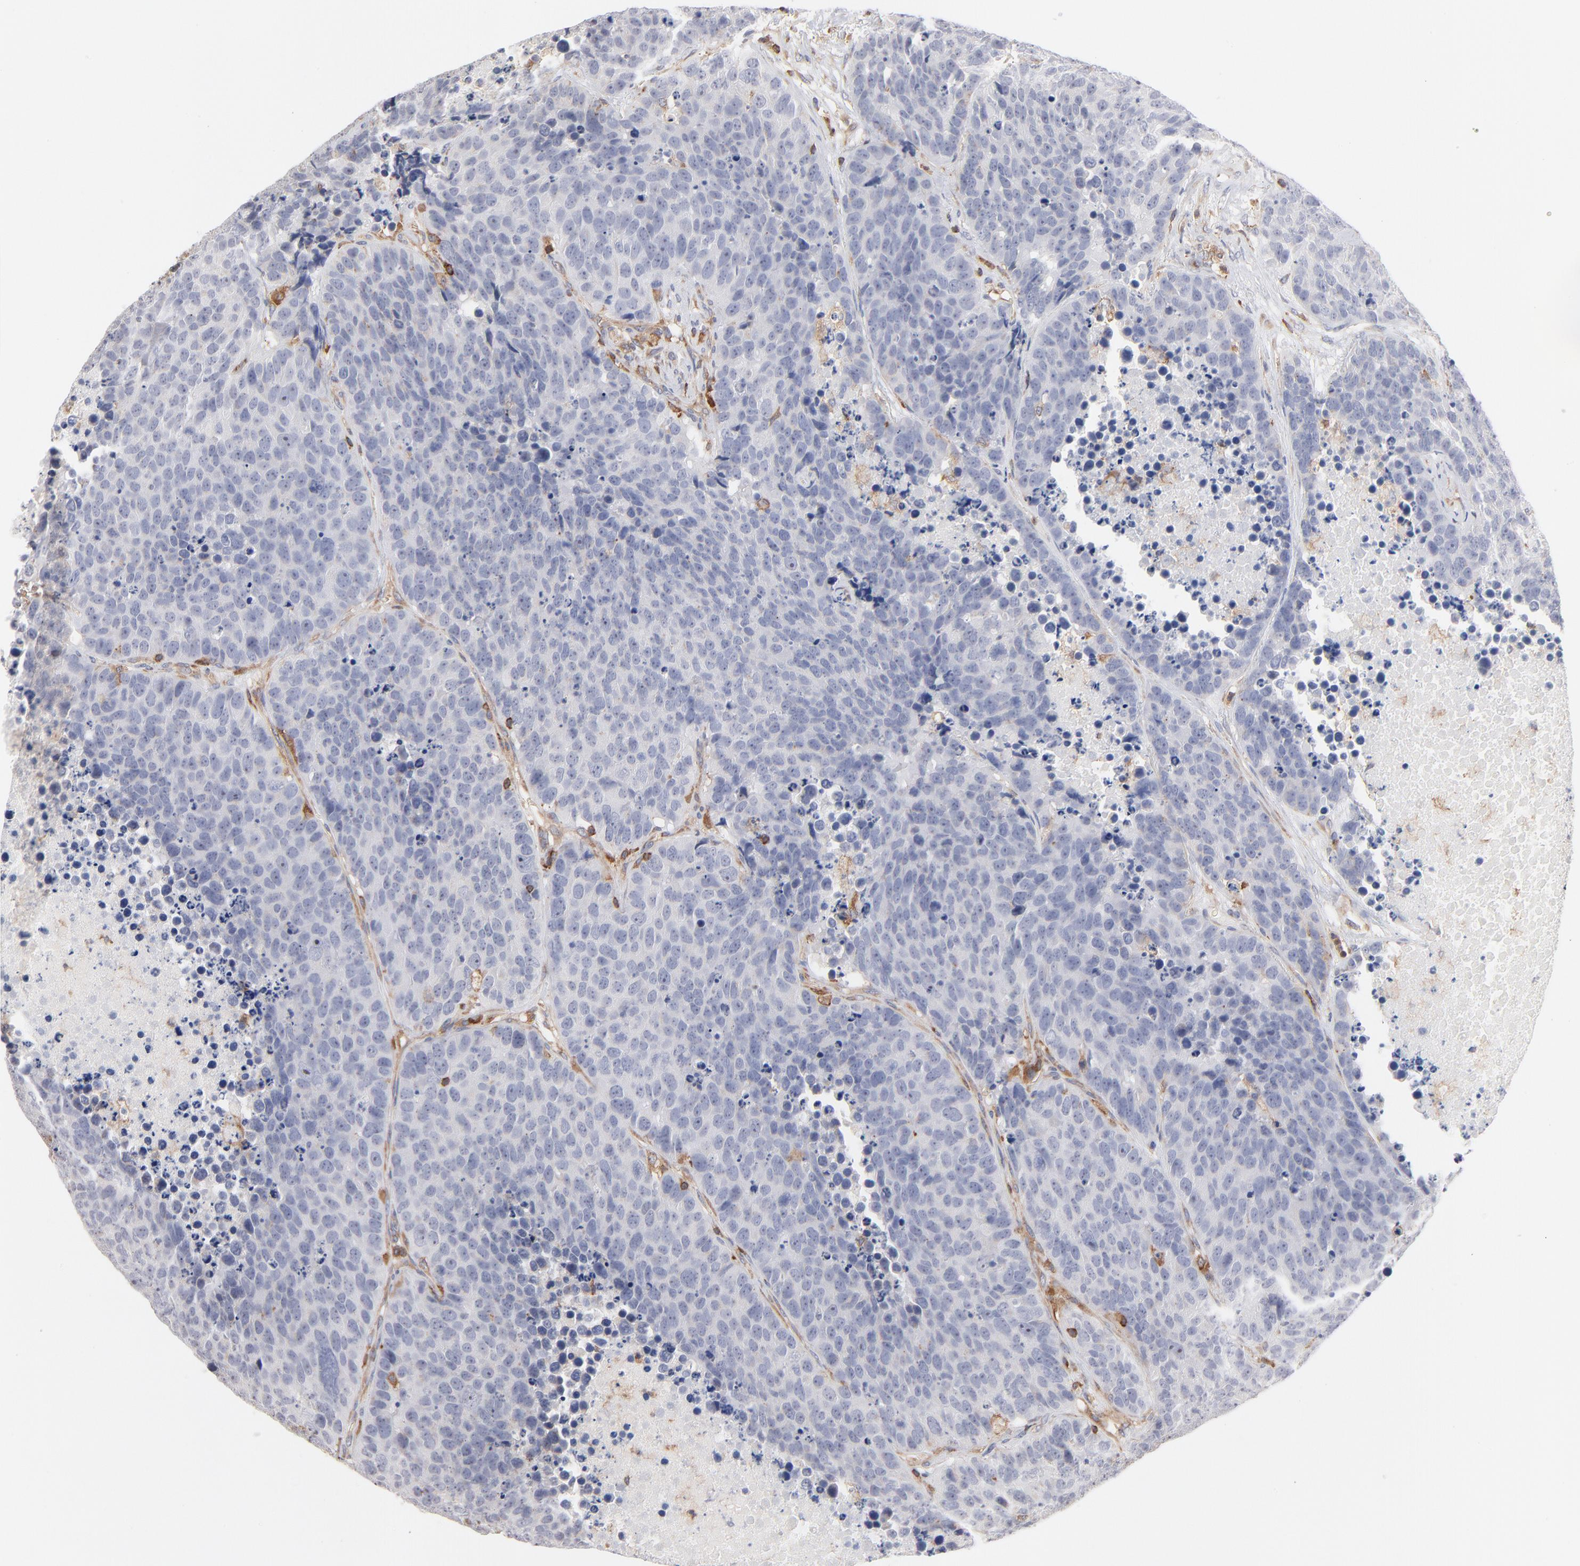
{"staining": {"intensity": "negative", "quantity": "none", "location": "none"}, "tissue": "carcinoid", "cell_type": "Tumor cells", "image_type": "cancer", "snomed": [{"axis": "morphology", "description": "Carcinoid, malignant, NOS"}, {"axis": "topography", "description": "Lung"}], "caption": "Immunohistochemistry micrograph of human malignant carcinoid stained for a protein (brown), which reveals no expression in tumor cells.", "gene": "WIPF1", "patient": {"sex": "male", "age": 60}}